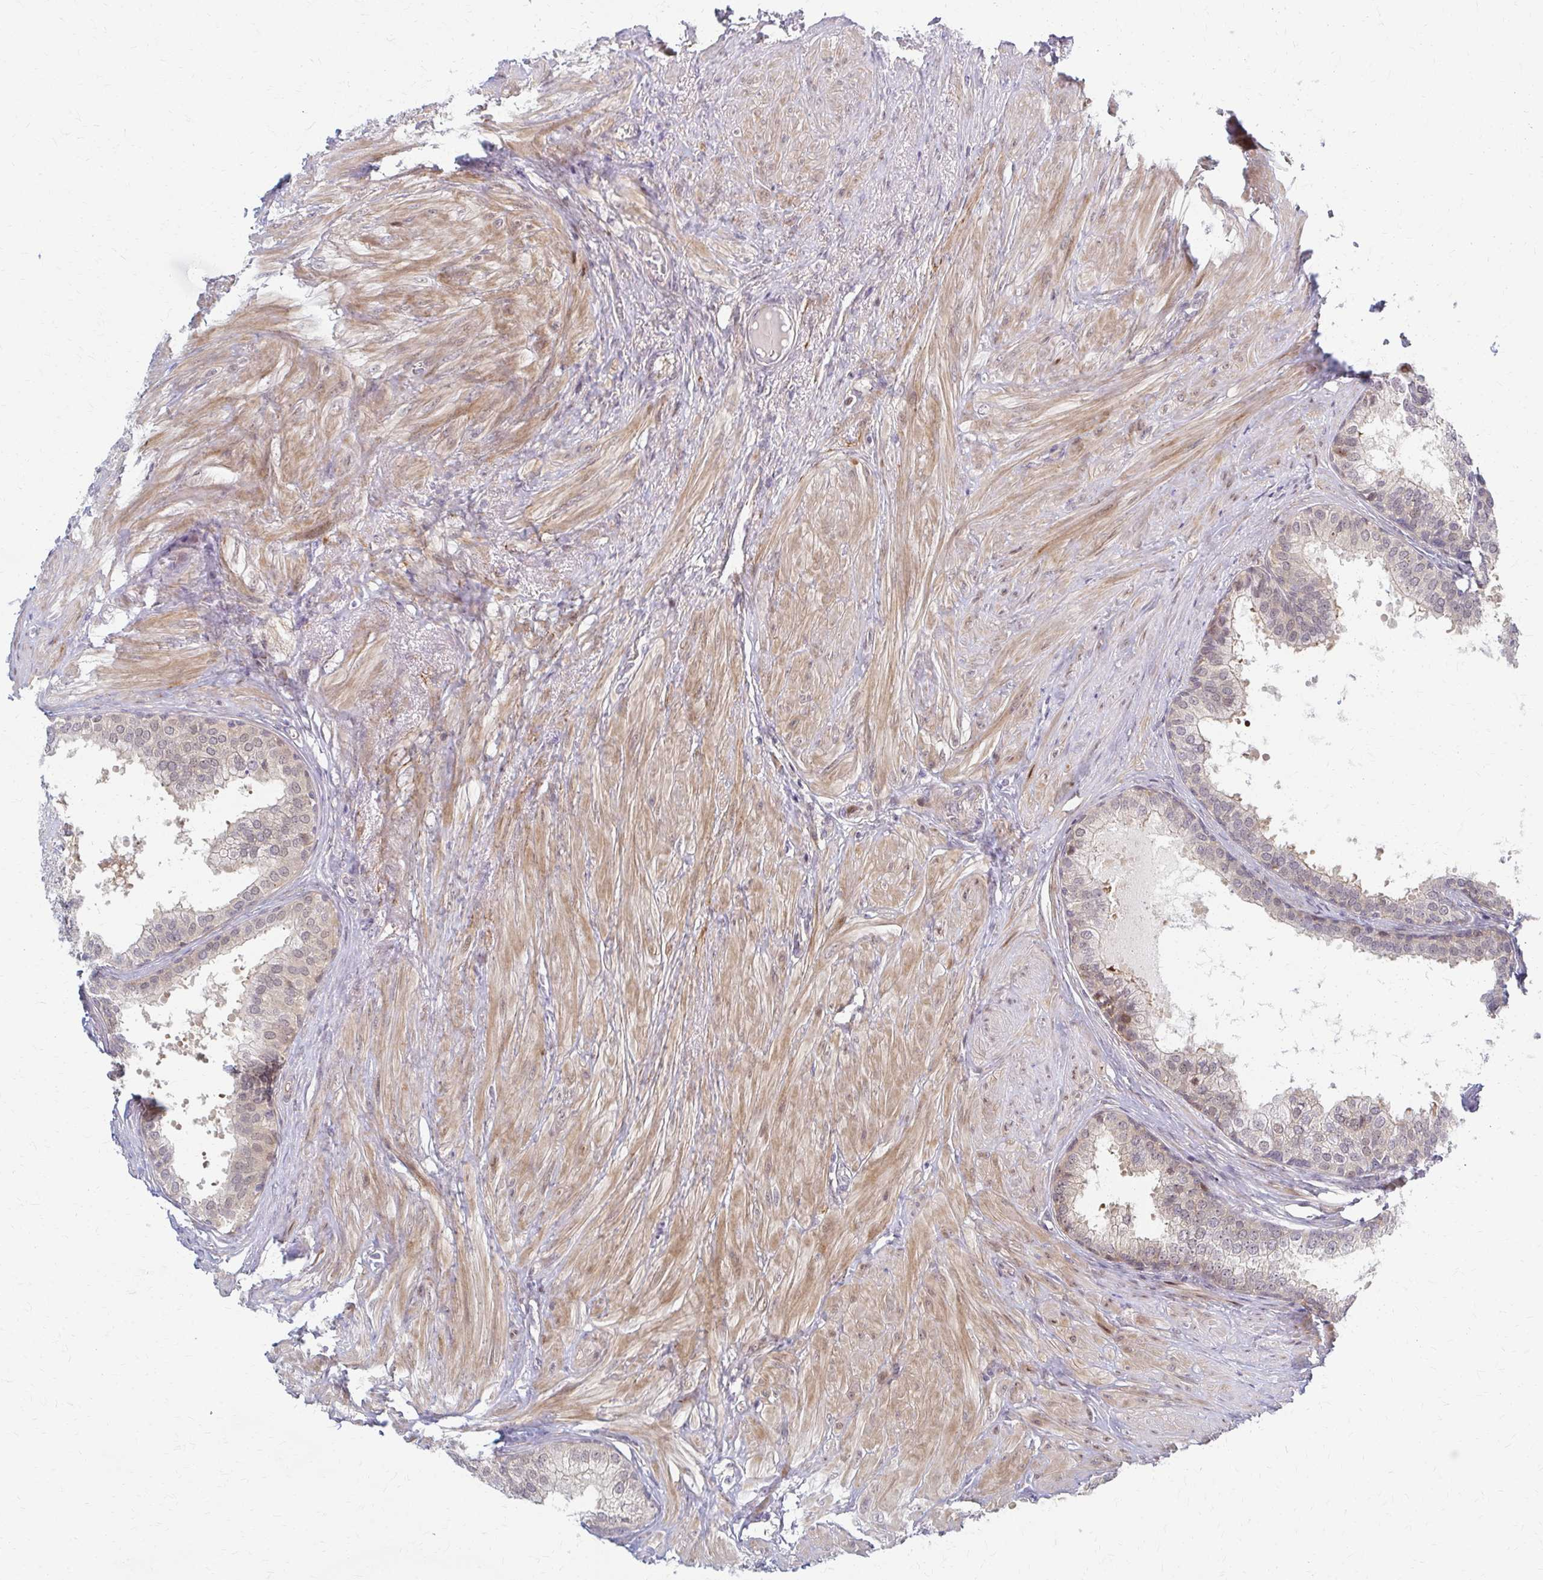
{"staining": {"intensity": "weak", "quantity": "25%-75%", "location": "nuclear"}, "tissue": "prostate", "cell_type": "Glandular cells", "image_type": "normal", "snomed": [{"axis": "morphology", "description": "Normal tissue, NOS"}, {"axis": "topography", "description": "Prostate"}, {"axis": "topography", "description": "Peripheral nerve tissue"}], "caption": "Immunohistochemistry (IHC) (DAB) staining of benign prostate shows weak nuclear protein expression in about 25%-75% of glandular cells.", "gene": "PSMD7", "patient": {"sex": "male", "age": 55}}